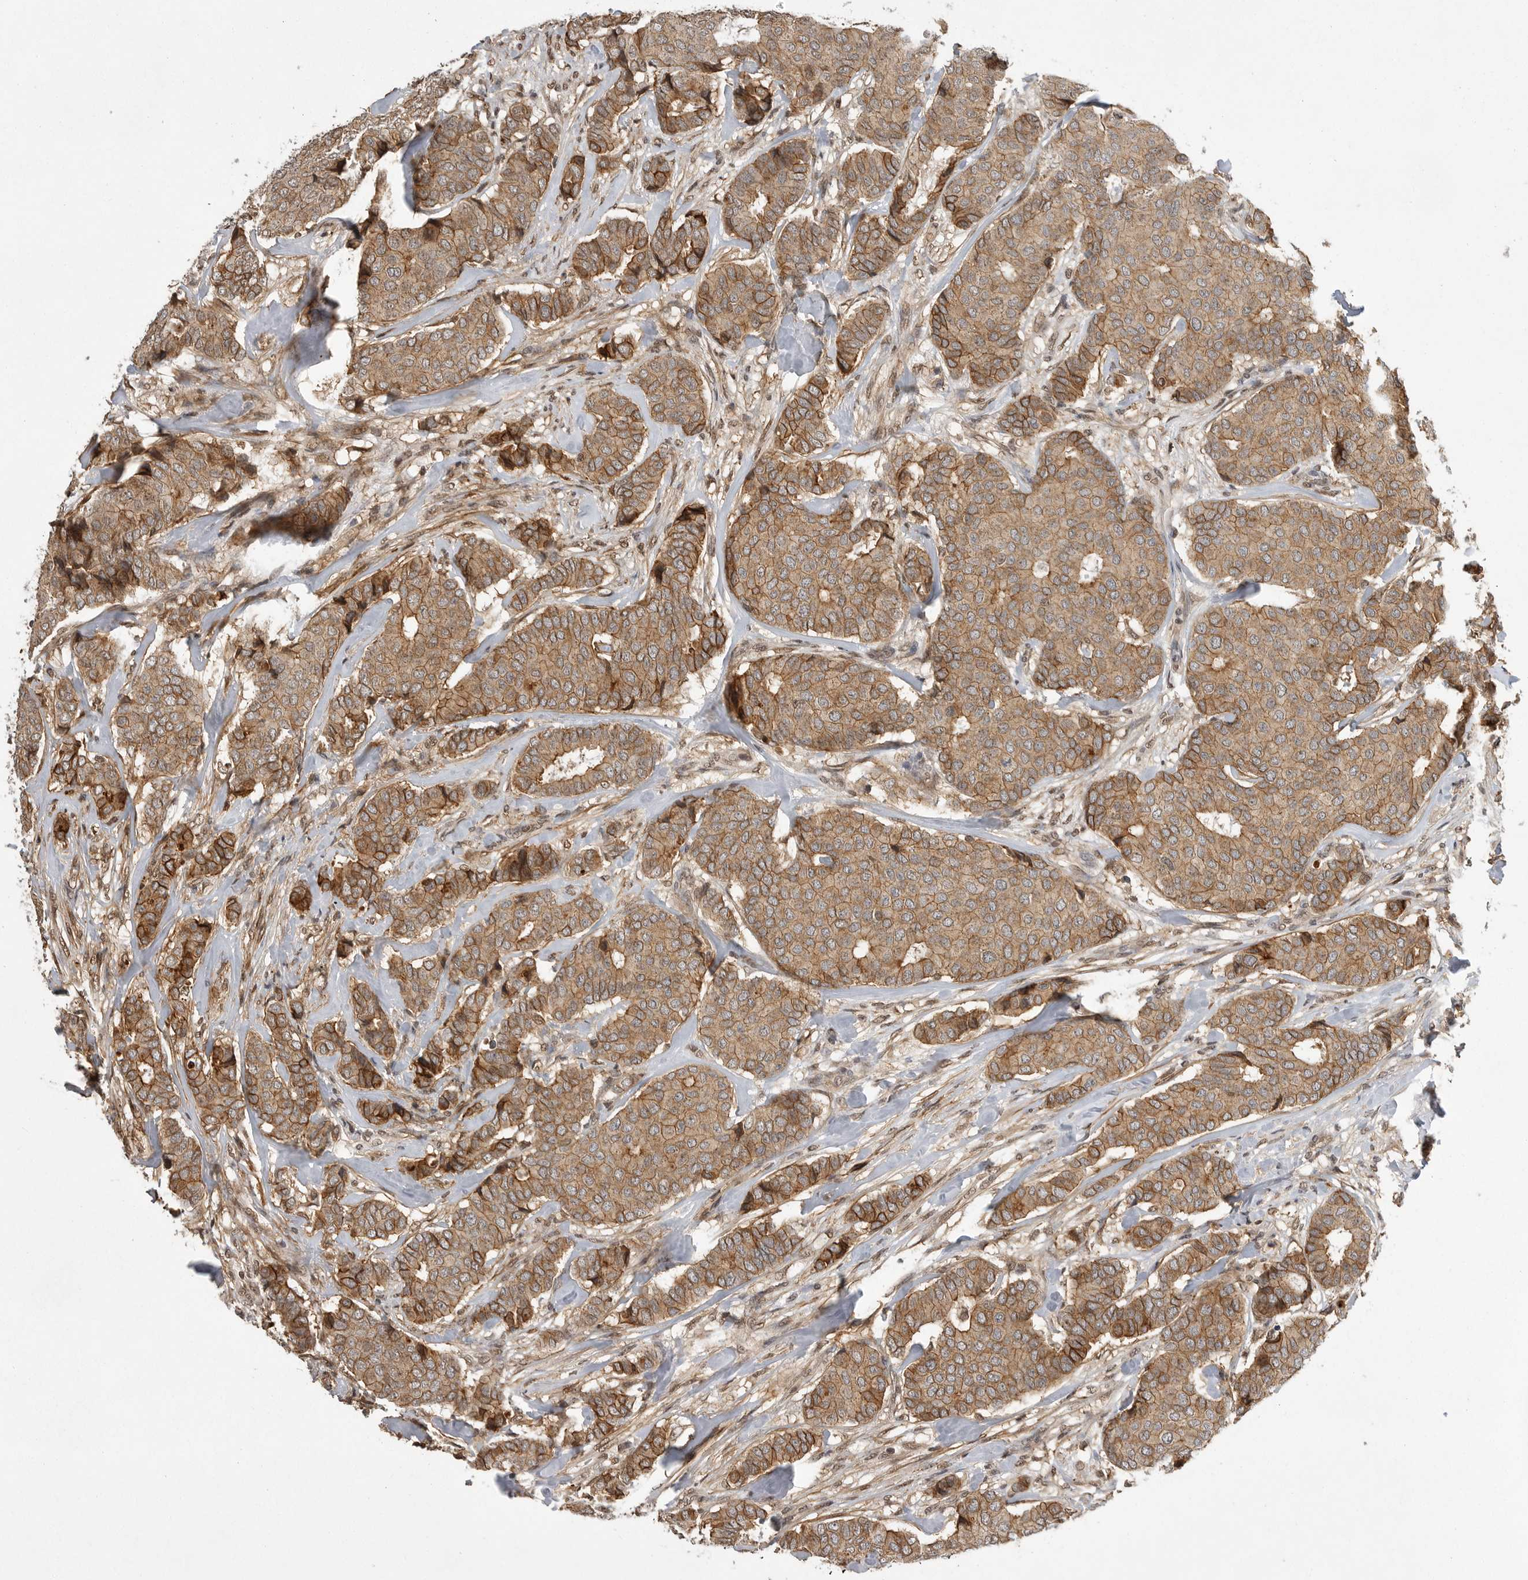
{"staining": {"intensity": "moderate", "quantity": ">75%", "location": "cytoplasmic/membranous"}, "tissue": "breast cancer", "cell_type": "Tumor cells", "image_type": "cancer", "snomed": [{"axis": "morphology", "description": "Duct carcinoma"}, {"axis": "topography", "description": "Breast"}], "caption": "Immunohistochemistry (IHC) histopathology image of breast cancer (infiltrating ductal carcinoma) stained for a protein (brown), which exhibits medium levels of moderate cytoplasmic/membranous expression in about >75% of tumor cells.", "gene": "NECTIN1", "patient": {"sex": "female", "age": 75}}